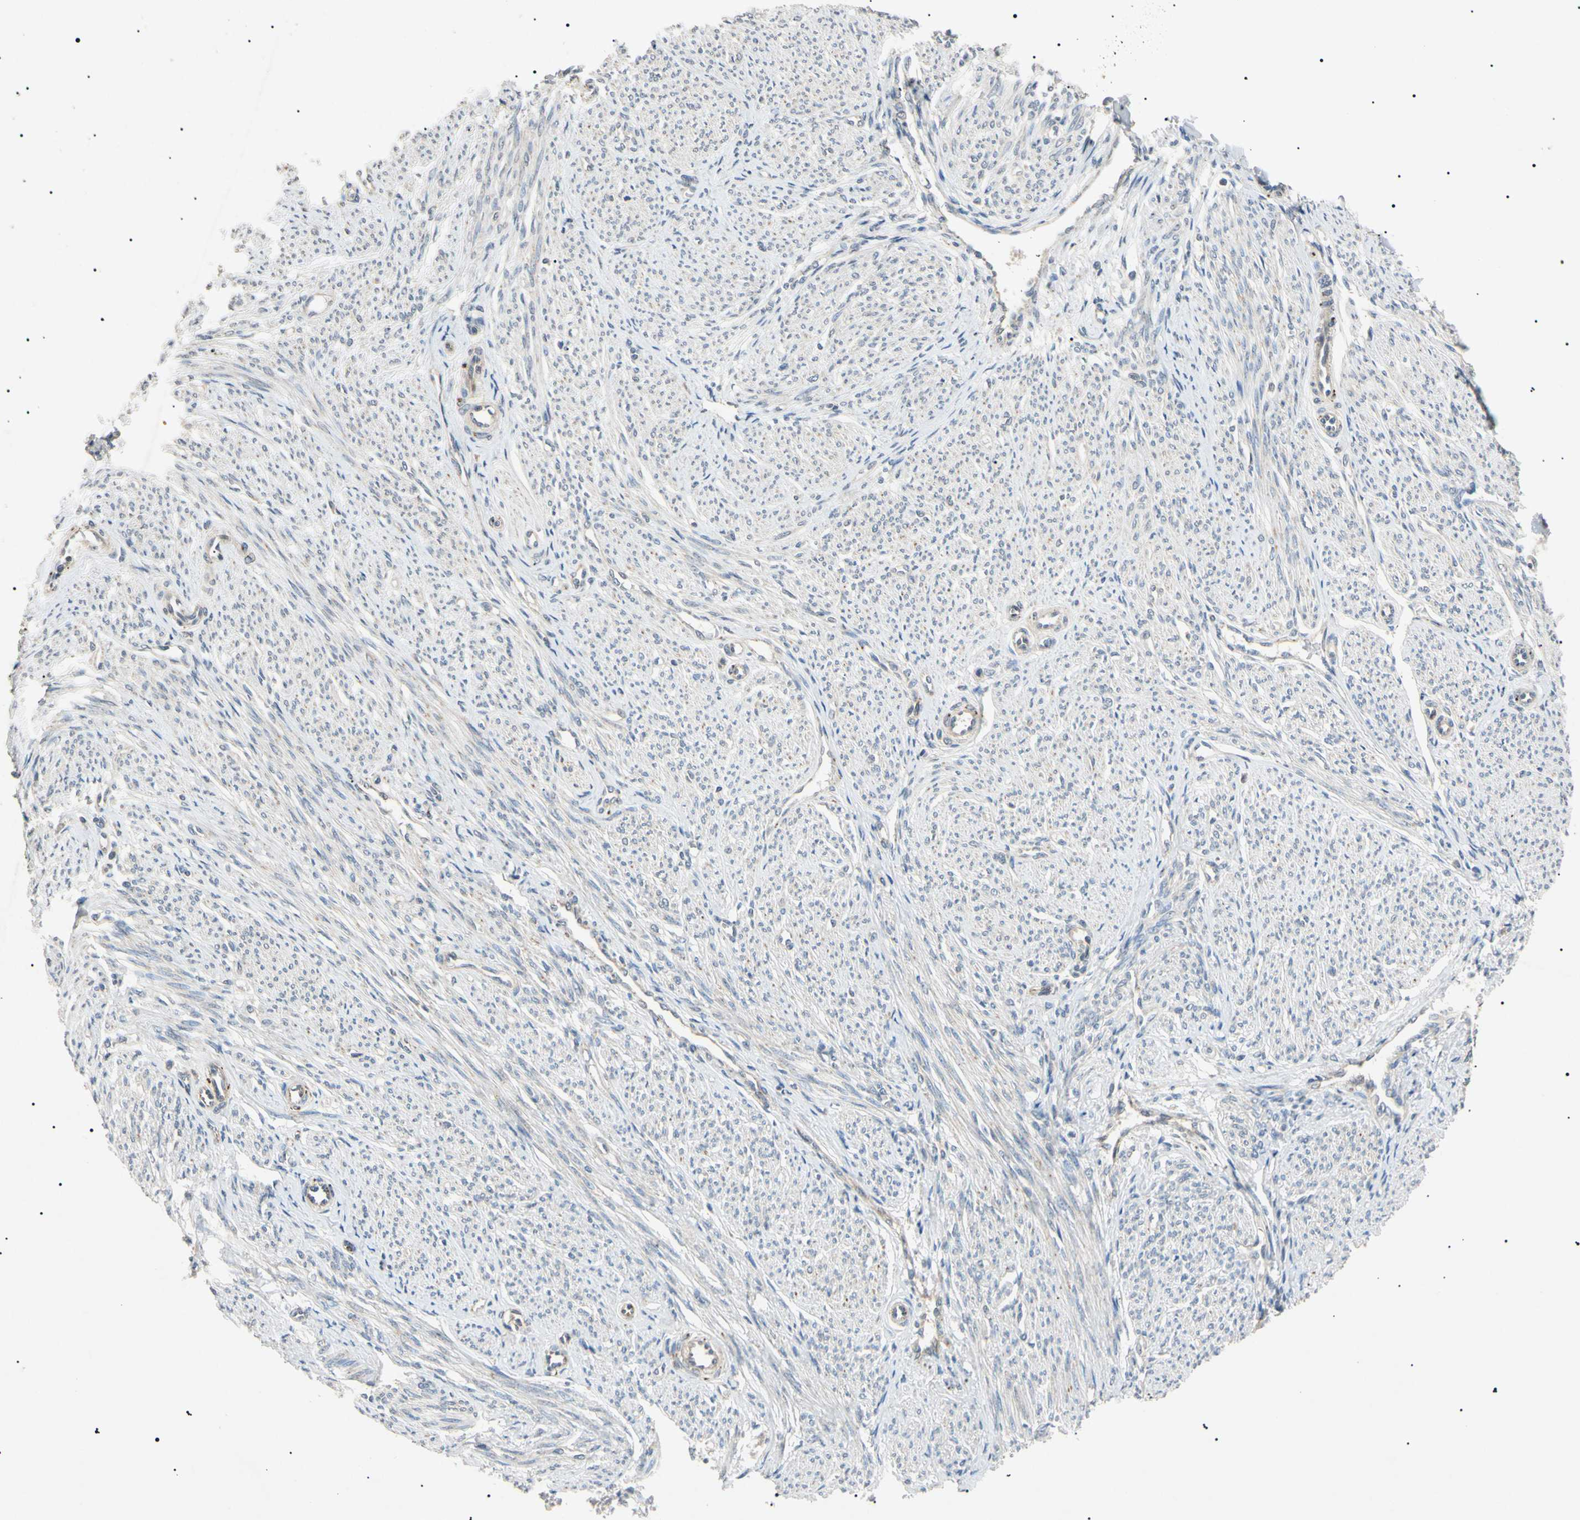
{"staining": {"intensity": "weak", "quantity": "<25%", "location": "cytoplasmic/membranous"}, "tissue": "smooth muscle", "cell_type": "Smooth muscle cells", "image_type": "normal", "snomed": [{"axis": "morphology", "description": "Normal tissue, NOS"}, {"axis": "topography", "description": "Smooth muscle"}], "caption": "High power microscopy micrograph of an immunohistochemistry micrograph of normal smooth muscle, revealing no significant staining in smooth muscle cells.", "gene": "TUBB4A", "patient": {"sex": "female", "age": 65}}